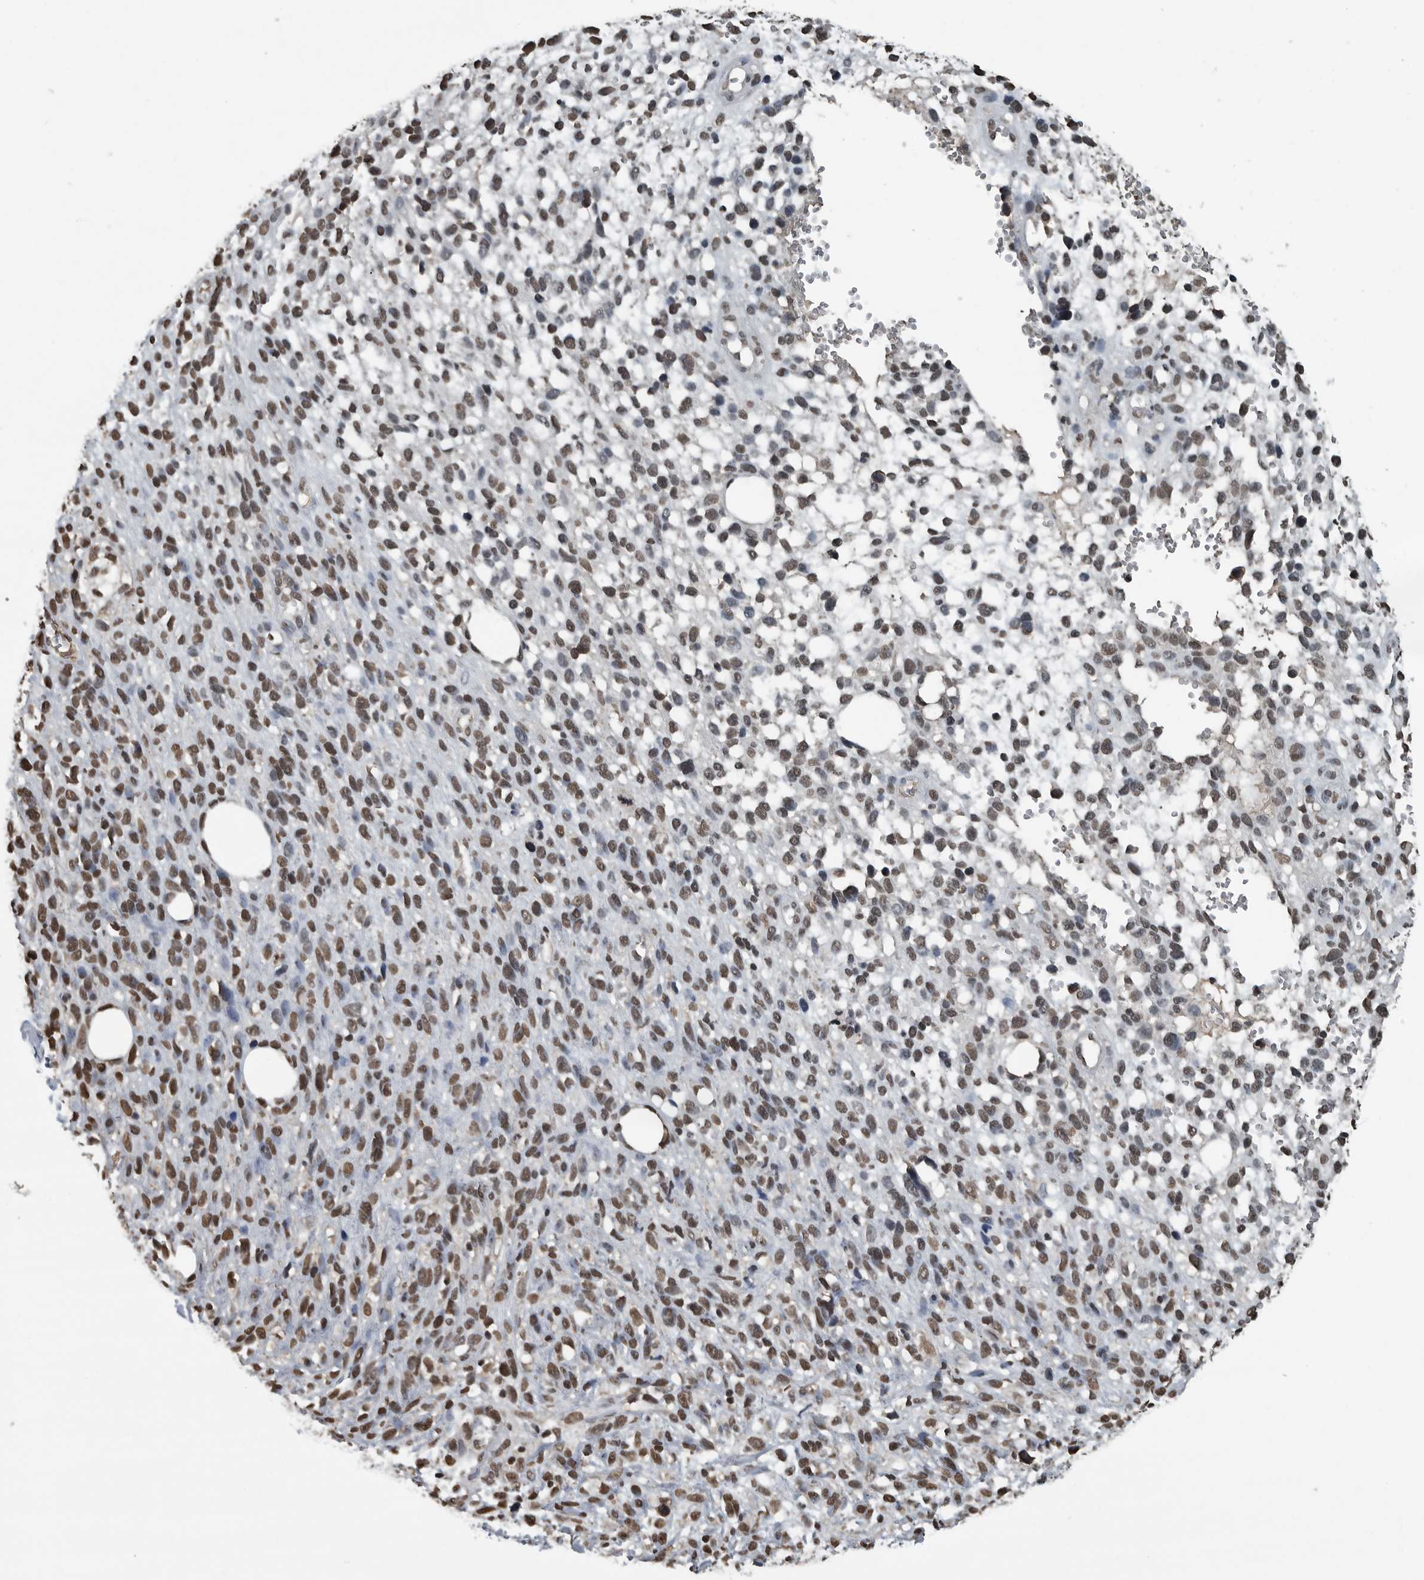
{"staining": {"intensity": "moderate", "quantity": ">75%", "location": "nuclear"}, "tissue": "melanoma", "cell_type": "Tumor cells", "image_type": "cancer", "snomed": [{"axis": "morphology", "description": "Malignant melanoma, NOS"}, {"axis": "topography", "description": "Skin"}], "caption": "Malignant melanoma stained for a protein (brown) displays moderate nuclear positive positivity in approximately >75% of tumor cells.", "gene": "TGS1", "patient": {"sex": "female", "age": 55}}